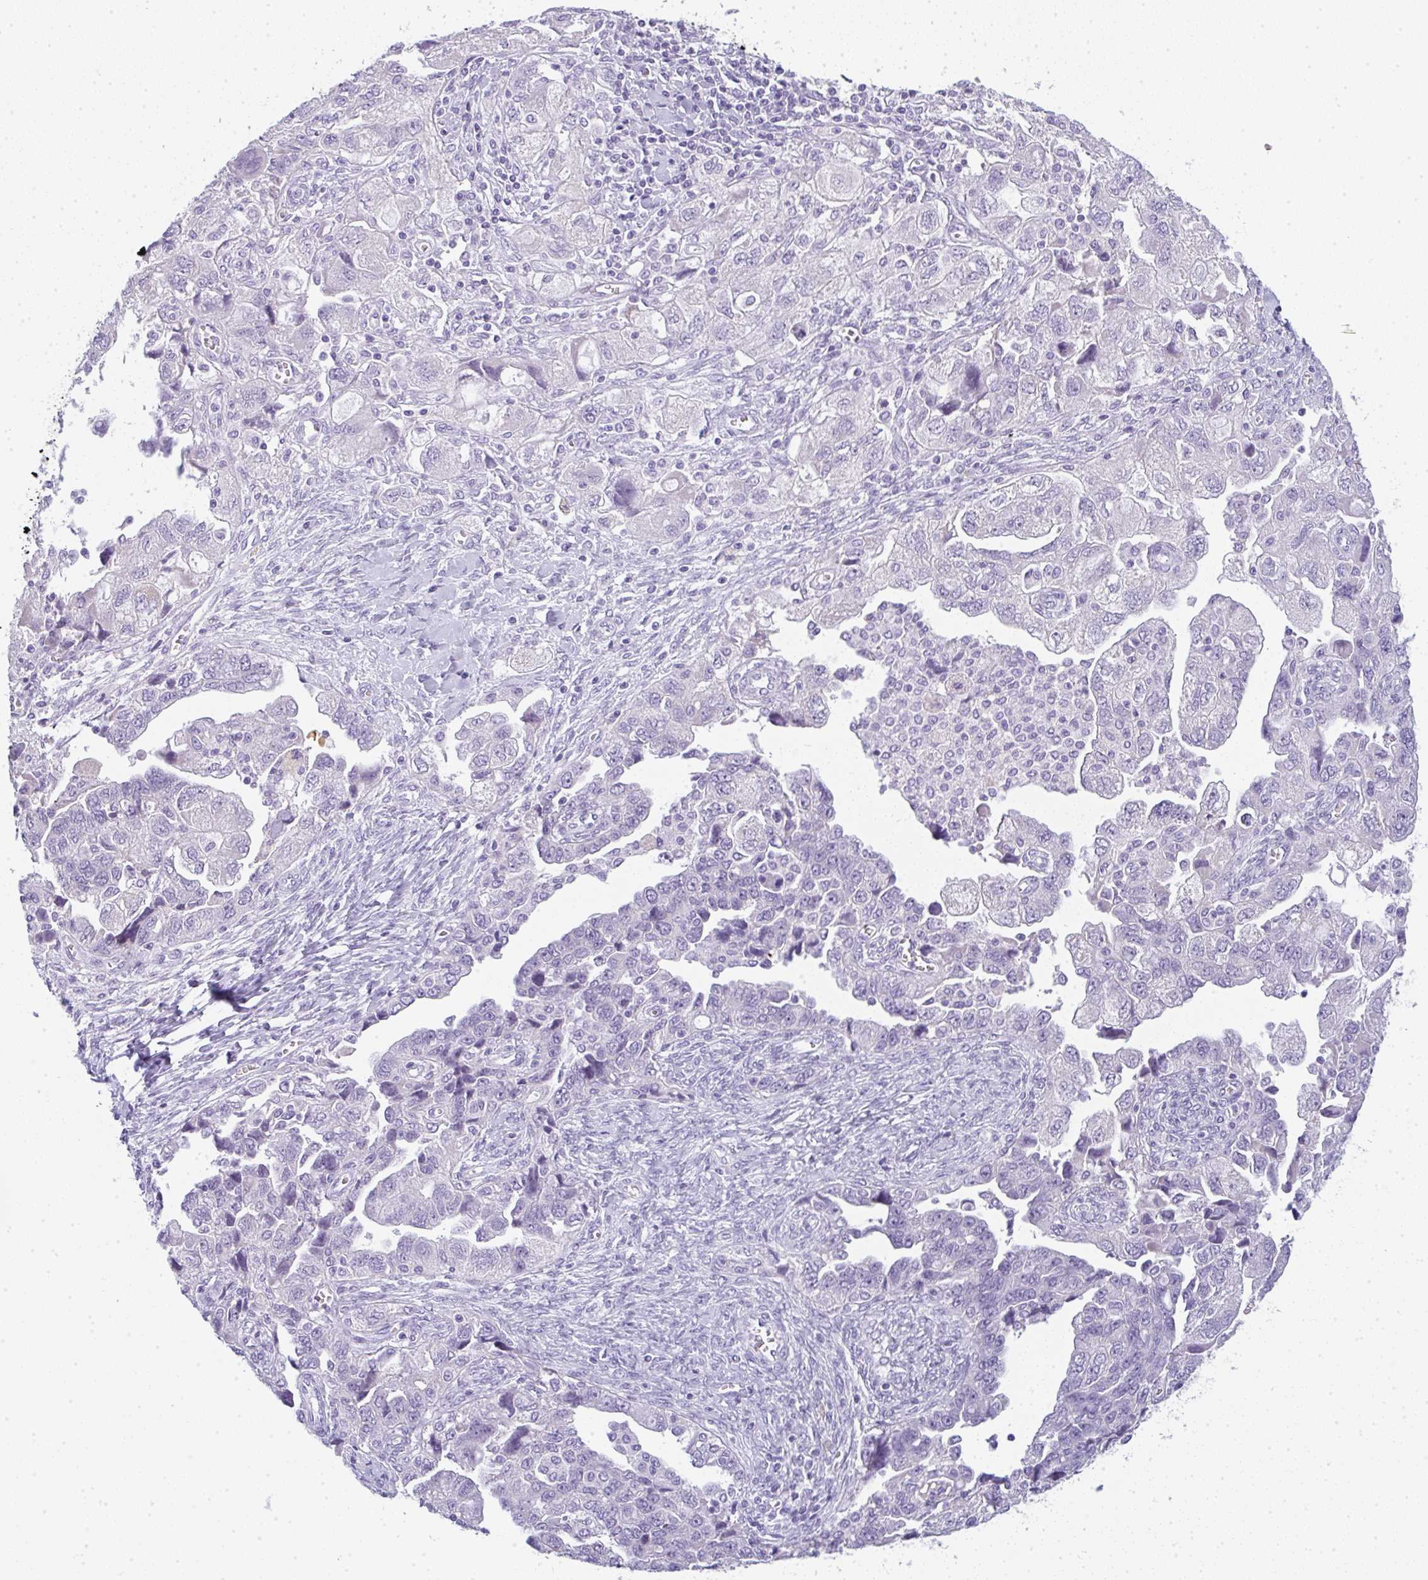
{"staining": {"intensity": "negative", "quantity": "none", "location": "none"}, "tissue": "ovarian cancer", "cell_type": "Tumor cells", "image_type": "cancer", "snomed": [{"axis": "morphology", "description": "Carcinoma, NOS"}, {"axis": "morphology", "description": "Cystadenocarcinoma, serous, NOS"}, {"axis": "topography", "description": "Ovary"}], "caption": "An immunohistochemistry histopathology image of serous cystadenocarcinoma (ovarian) is shown. There is no staining in tumor cells of serous cystadenocarcinoma (ovarian).", "gene": "LPAR4", "patient": {"sex": "female", "age": 69}}